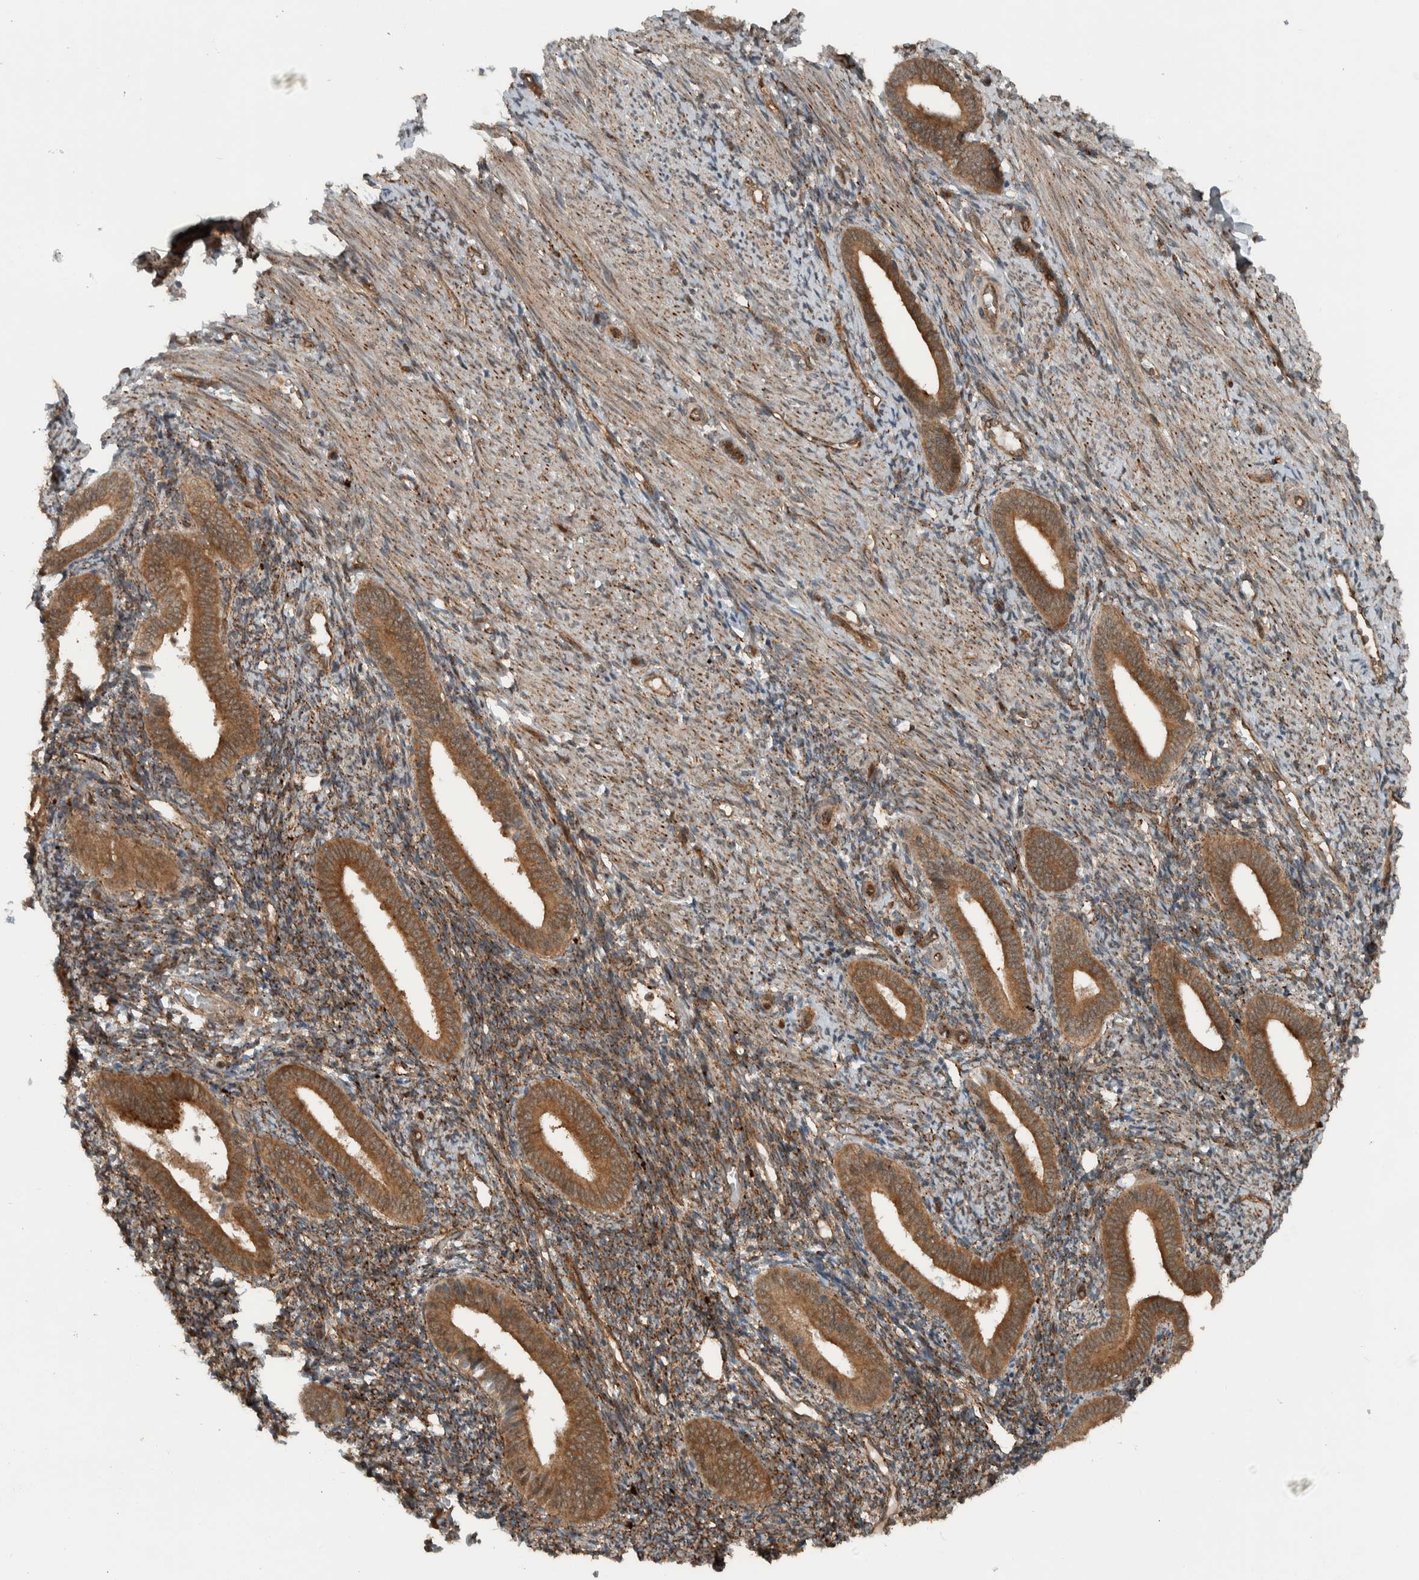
{"staining": {"intensity": "moderate", "quantity": ">75%", "location": "cytoplasmic/membranous"}, "tissue": "endometrium", "cell_type": "Cells in endometrial stroma", "image_type": "normal", "snomed": [{"axis": "morphology", "description": "Normal tissue, NOS"}, {"axis": "topography", "description": "Uterus"}, {"axis": "topography", "description": "Endometrium"}], "caption": "Brown immunohistochemical staining in benign endometrium reveals moderate cytoplasmic/membranous expression in about >75% of cells in endometrial stroma.", "gene": "GIGYF1", "patient": {"sex": "female", "age": 33}}